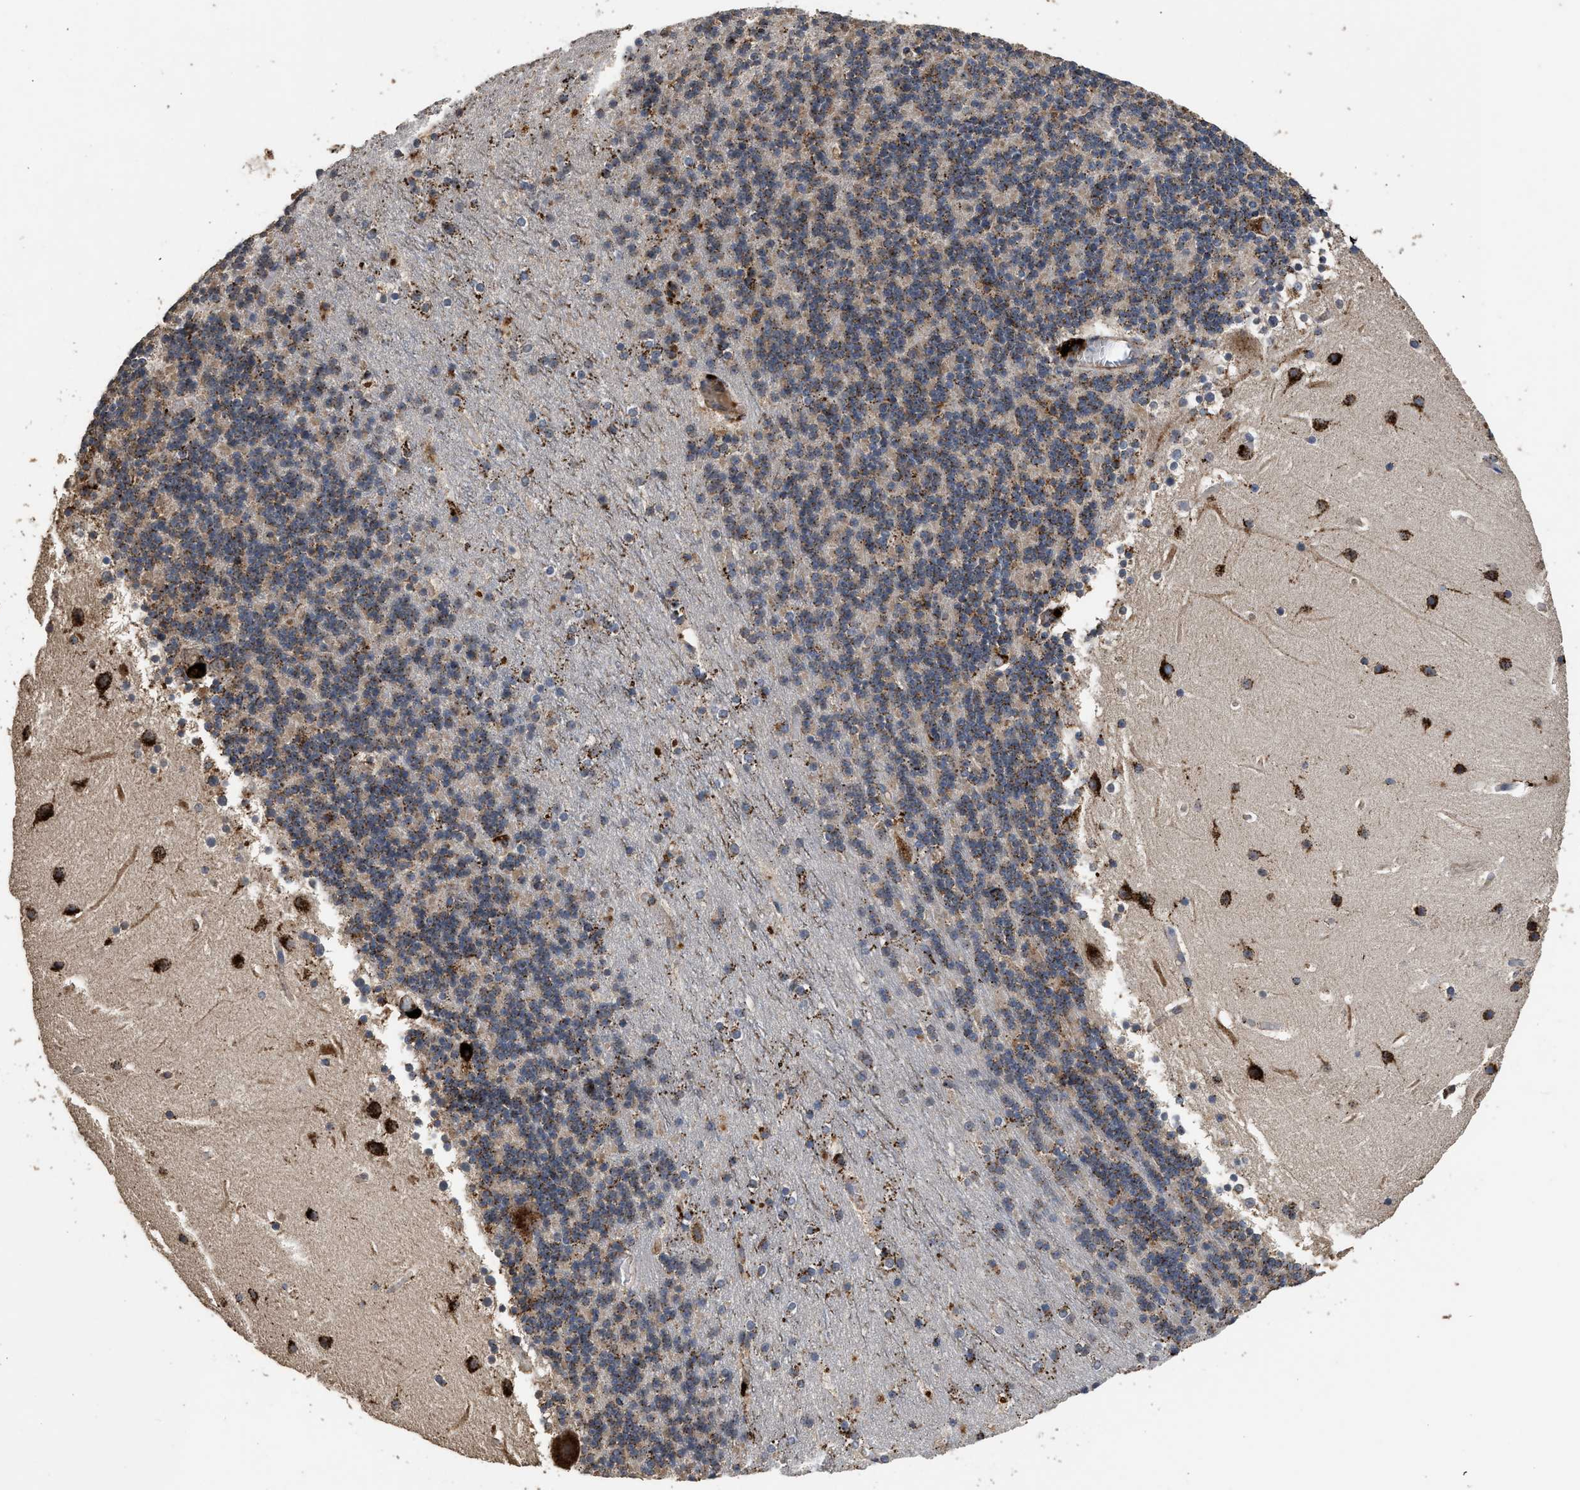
{"staining": {"intensity": "moderate", "quantity": "25%-75%", "location": "cytoplasmic/membranous"}, "tissue": "cerebellum", "cell_type": "Cells in granular layer", "image_type": "normal", "snomed": [{"axis": "morphology", "description": "Normal tissue, NOS"}, {"axis": "topography", "description": "Cerebellum"}], "caption": "A photomicrograph showing moderate cytoplasmic/membranous expression in approximately 25%-75% of cells in granular layer in unremarkable cerebellum, as visualized by brown immunohistochemical staining.", "gene": "CTSV", "patient": {"sex": "male", "age": 45}}